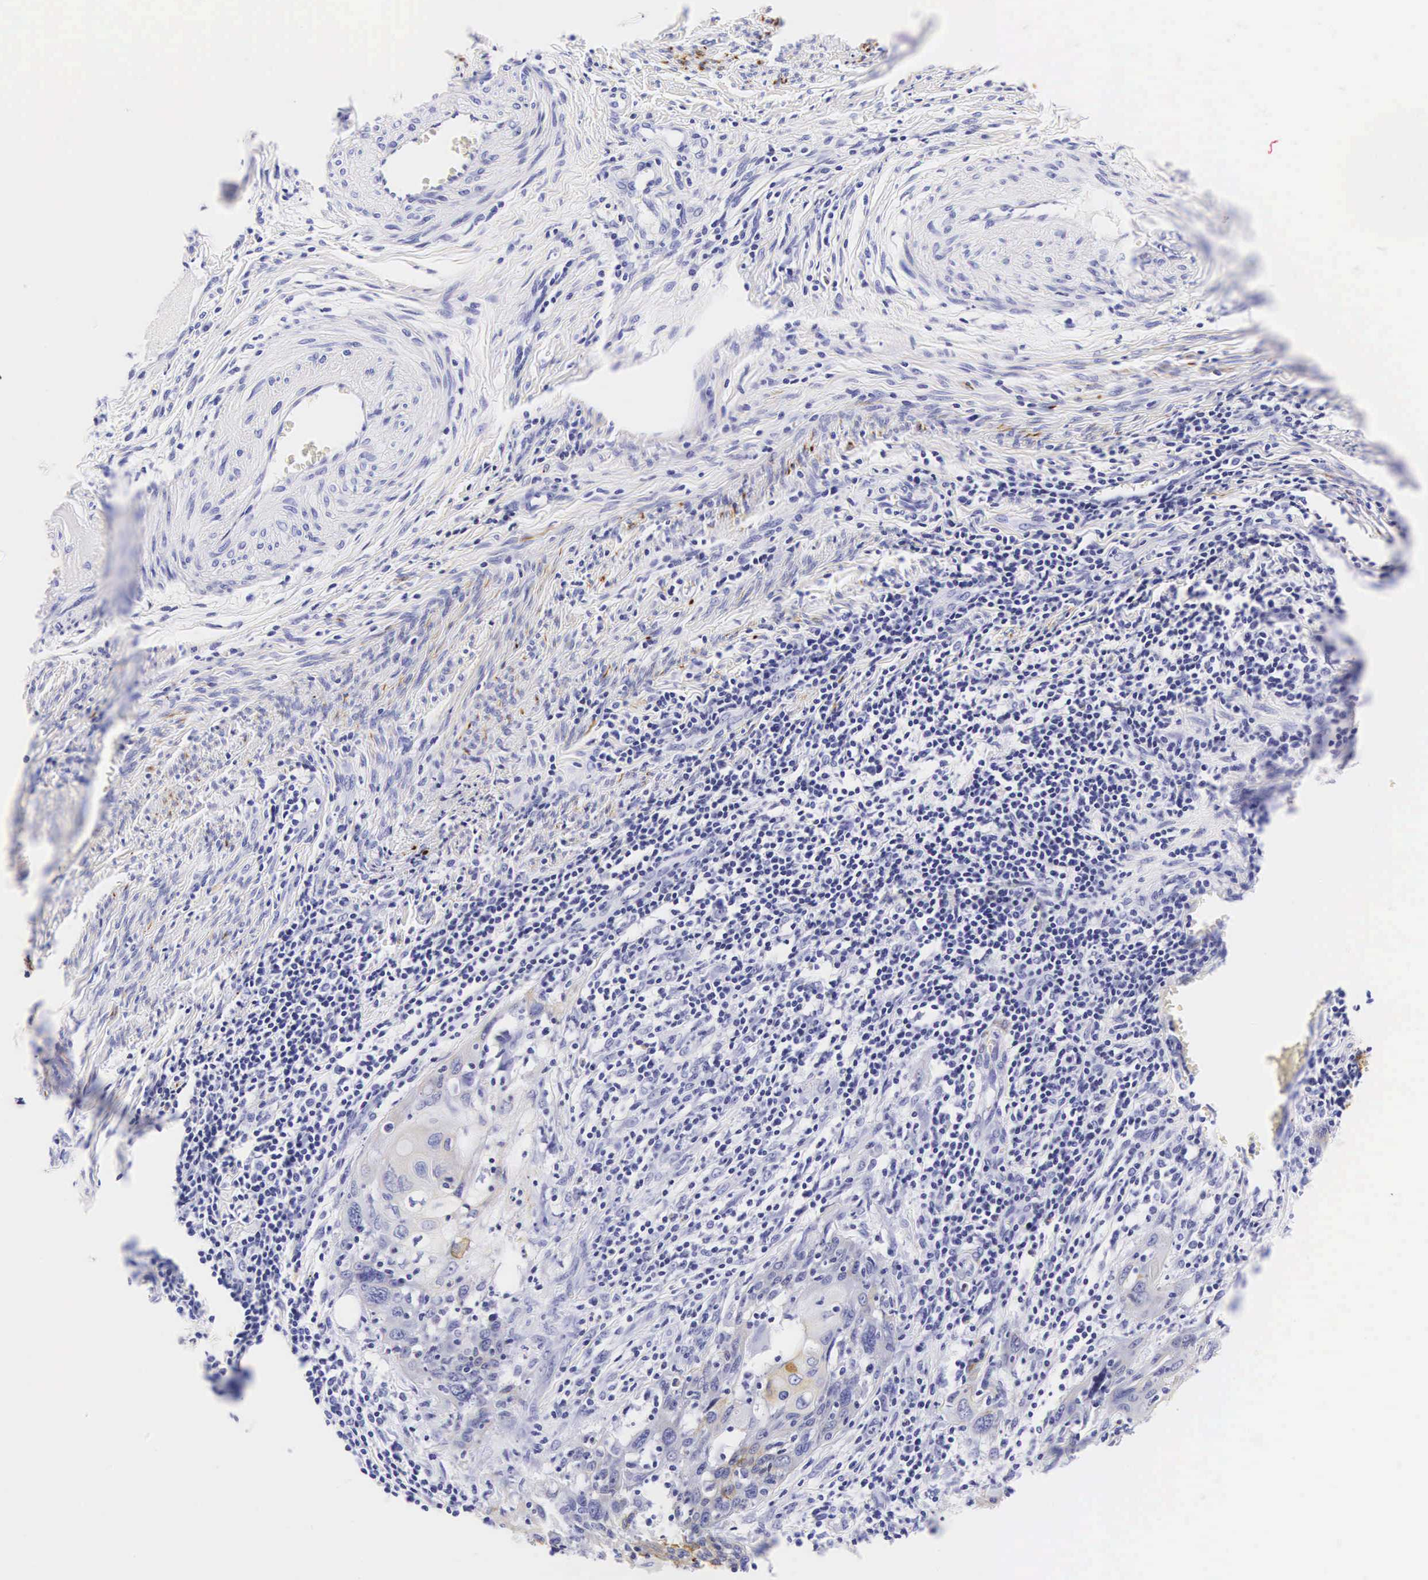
{"staining": {"intensity": "weak", "quantity": "<25%", "location": "cytoplasmic/membranous"}, "tissue": "cervical cancer", "cell_type": "Tumor cells", "image_type": "cancer", "snomed": [{"axis": "morphology", "description": "Squamous cell carcinoma, NOS"}, {"axis": "topography", "description": "Cervix"}], "caption": "DAB (3,3'-diaminobenzidine) immunohistochemical staining of cervical squamous cell carcinoma demonstrates no significant staining in tumor cells. Nuclei are stained in blue.", "gene": "KRT18", "patient": {"sex": "female", "age": 54}}